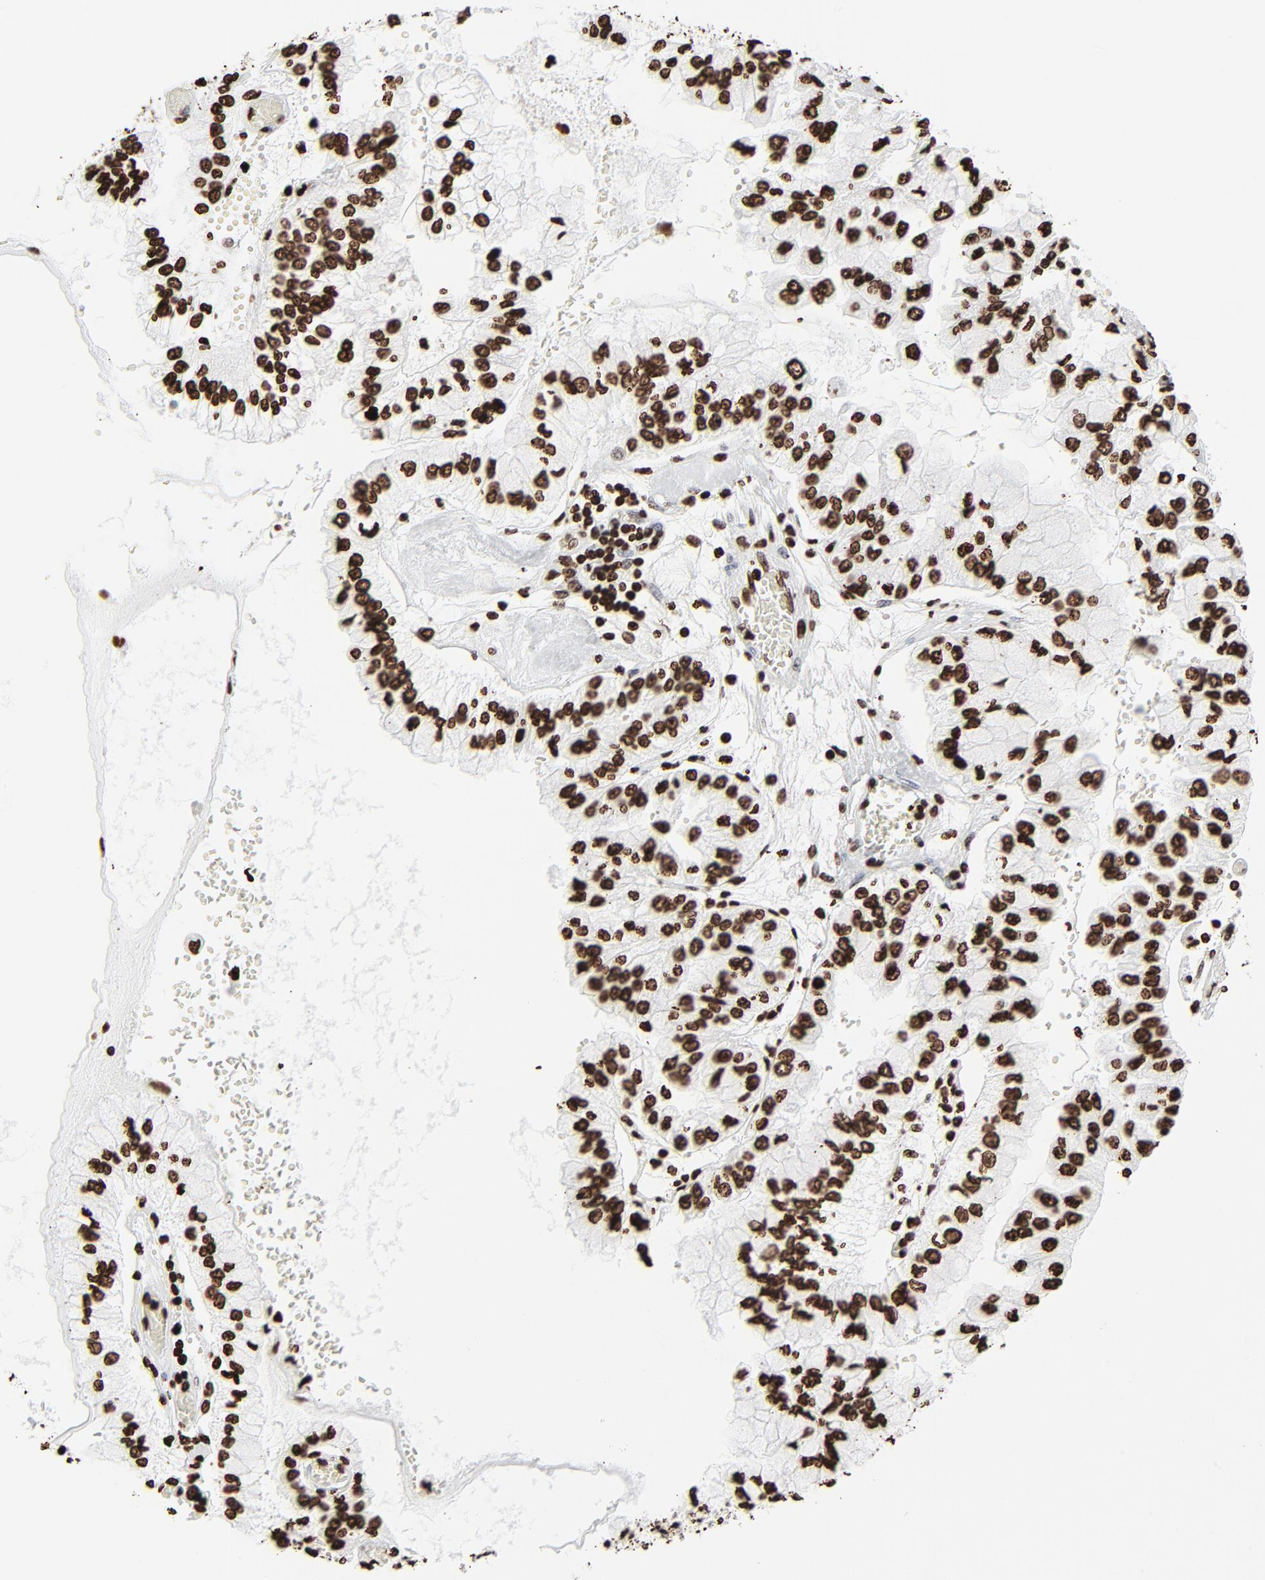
{"staining": {"intensity": "strong", "quantity": ">75%", "location": "nuclear"}, "tissue": "liver cancer", "cell_type": "Tumor cells", "image_type": "cancer", "snomed": [{"axis": "morphology", "description": "Cholangiocarcinoma"}, {"axis": "topography", "description": "Liver"}], "caption": "Protein expression analysis of human liver cancer reveals strong nuclear staining in about >75% of tumor cells.", "gene": "H3-4", "patient": {"sex": "female", "age": 79}}